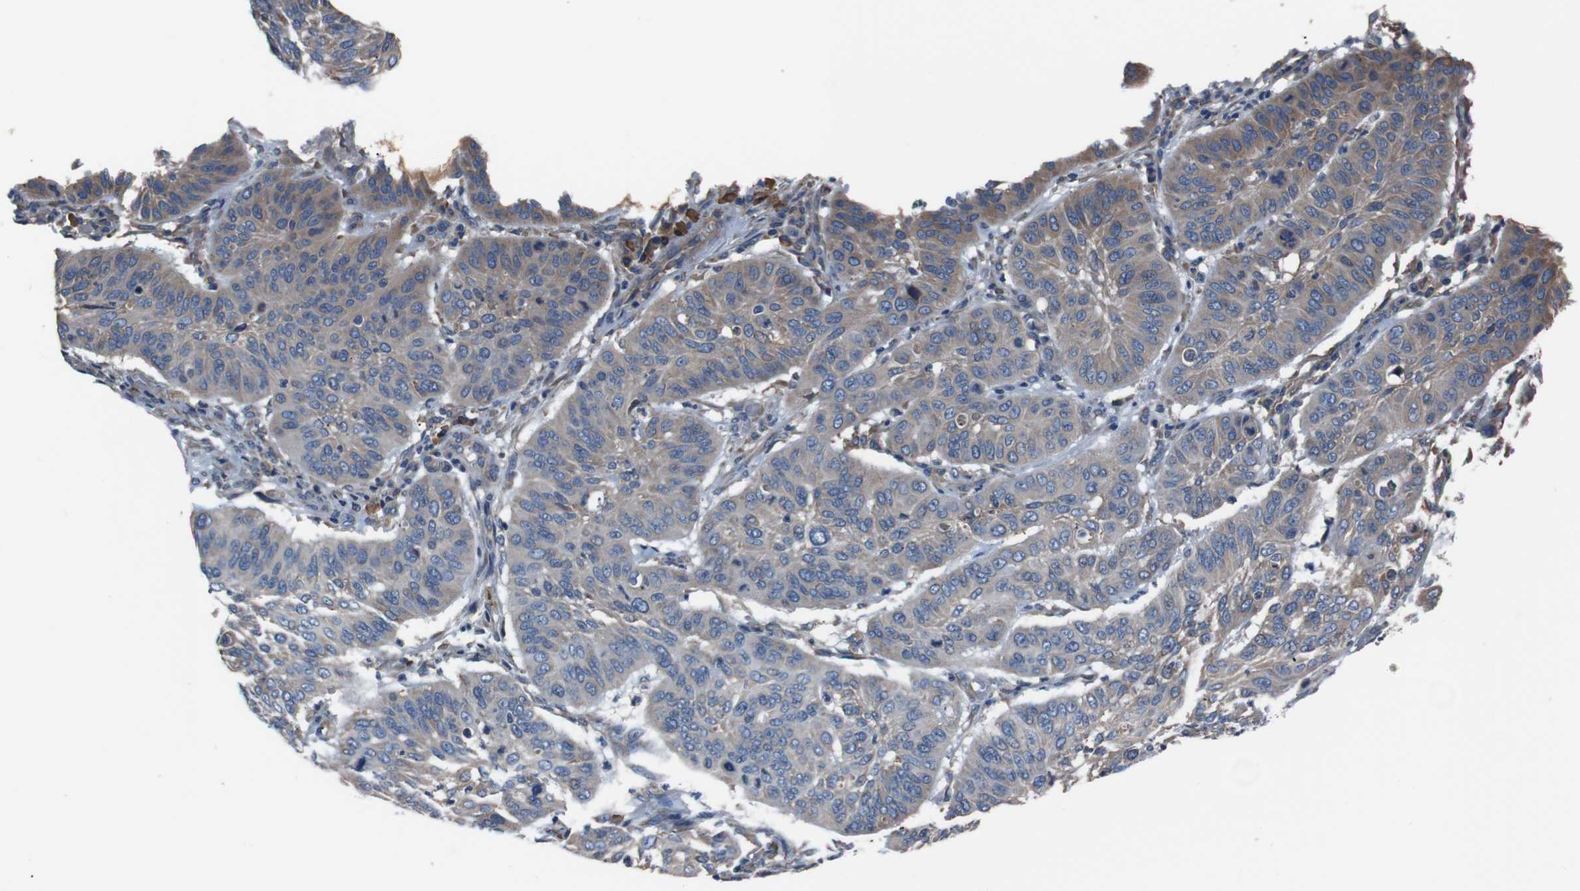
{"staining": {"intensity": "weak", "quantity": ">75%", "location": "cytoplasmic/membranous"}, "tissue": "cervical cancer", "cell_type": "Tumor cells", "image_type": "cancer", "snomed": [{"axis": "morphology", "description": "Squamous cell carcinoma, NOS"}, {"axis": "topography", "description": "Cervix"}], "caption": "Protein positivity by immunohistochemistry (IHC) demonstrates weak cytoplasmic/membranous positivity in approximately >75% of tumor cells in squamous cell carcinoma (cervical). Nuclei are stained in blue.", "gene": "SIGMAR1", "patient": {"sex": "female", "age": 39}}